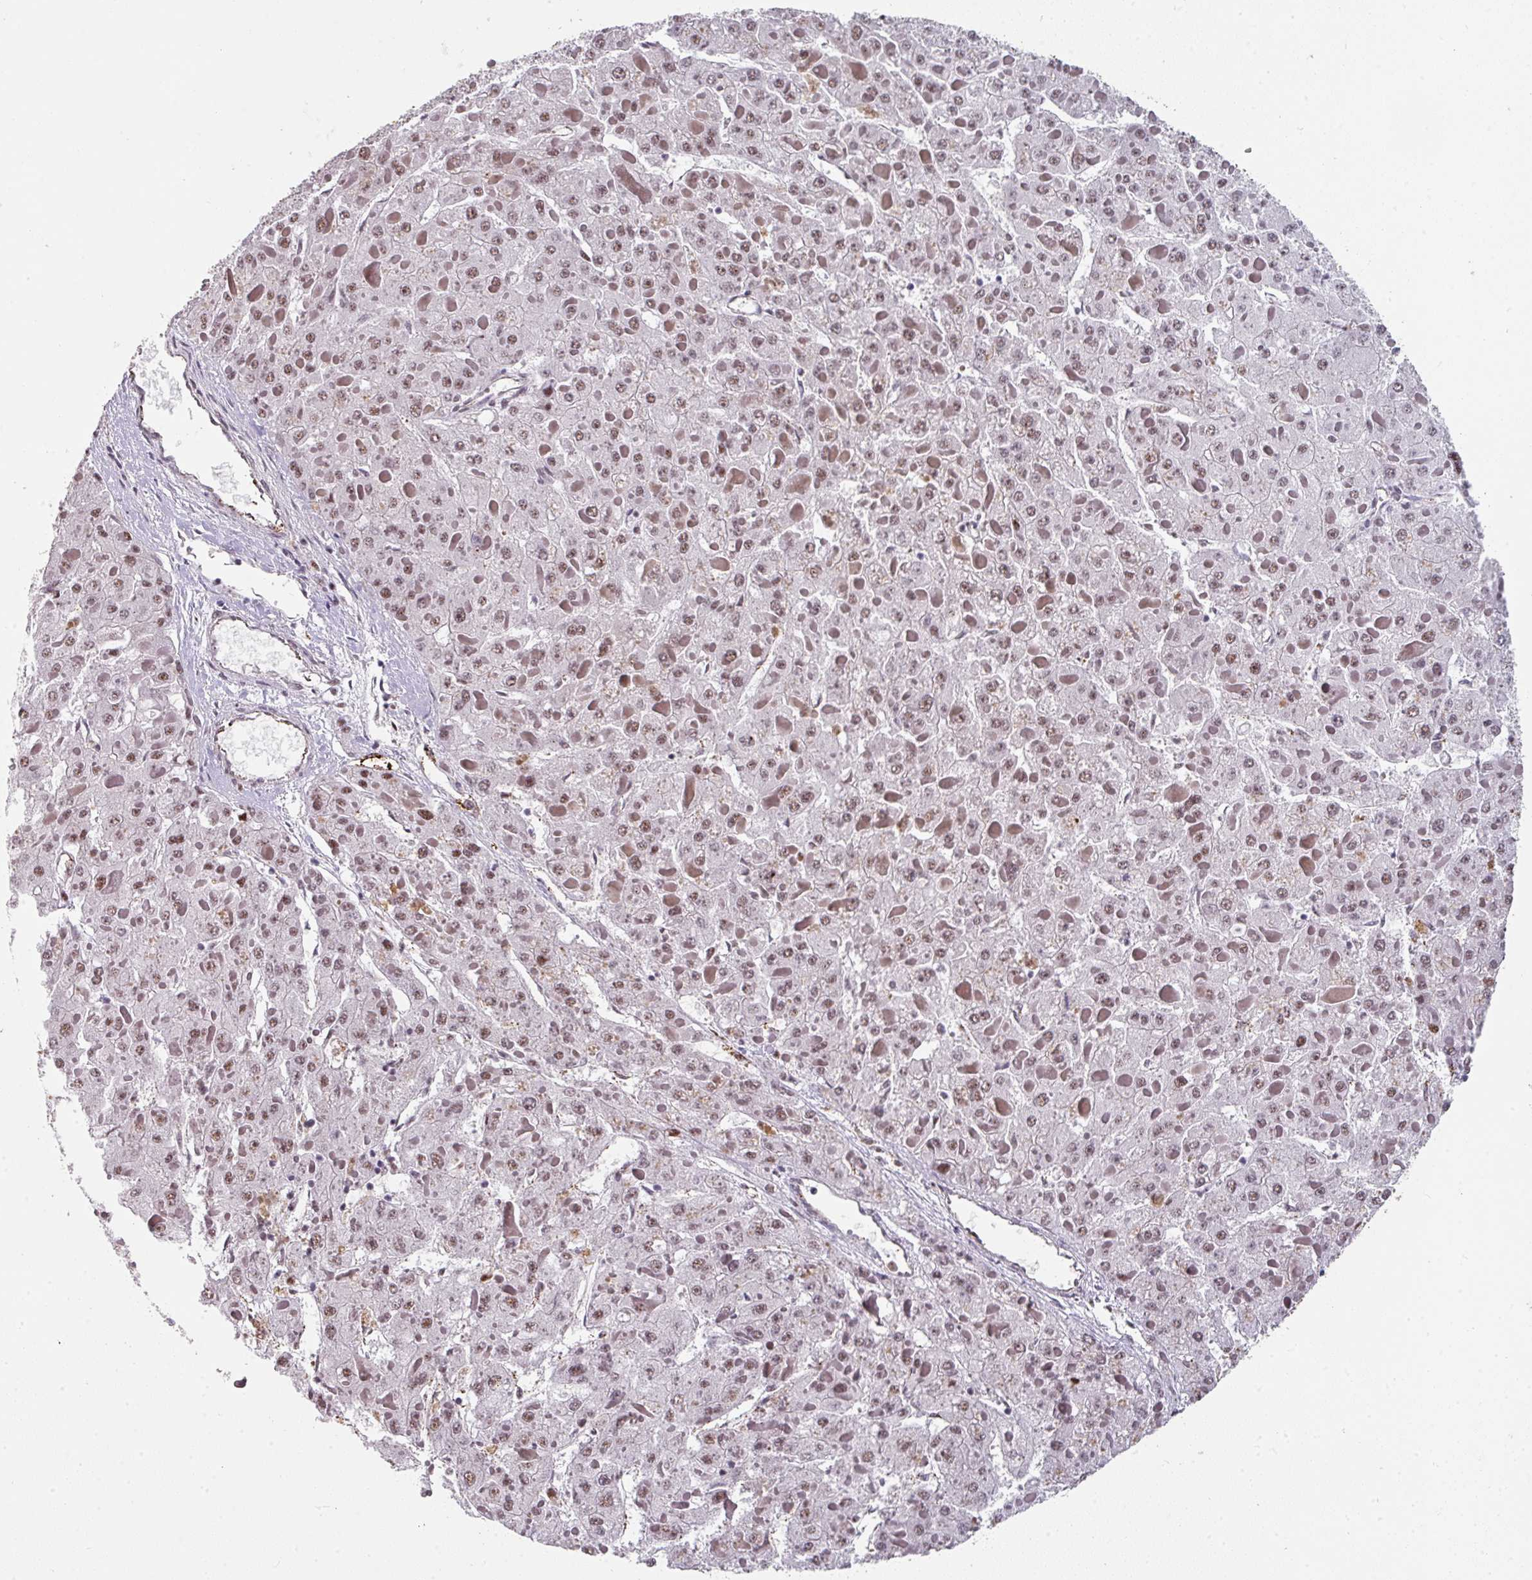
{"staining": {"intensity": "moderate", "quantity": ">75%", "location": "nuclear"}, "tissue": "liver cancer", "cell_type": "Tumor cells", "image_type": "cancer", "snomed": [{"axis": "morphology", "description": "Carcinoma, Hepatocellular, NOS"}, {"axis": "topography", "description": "Liver"}], "caption": "Hepatocellular carcinoma (liver) stained with DAB (3,3'-diaminobenzidine) immunohistochemistry (IHC) displays medium levels of moderate nuclear expression in about >75% of tumor cells.", "gene": "SIDT2", "patient": {"sex": "female", "age": 73}}